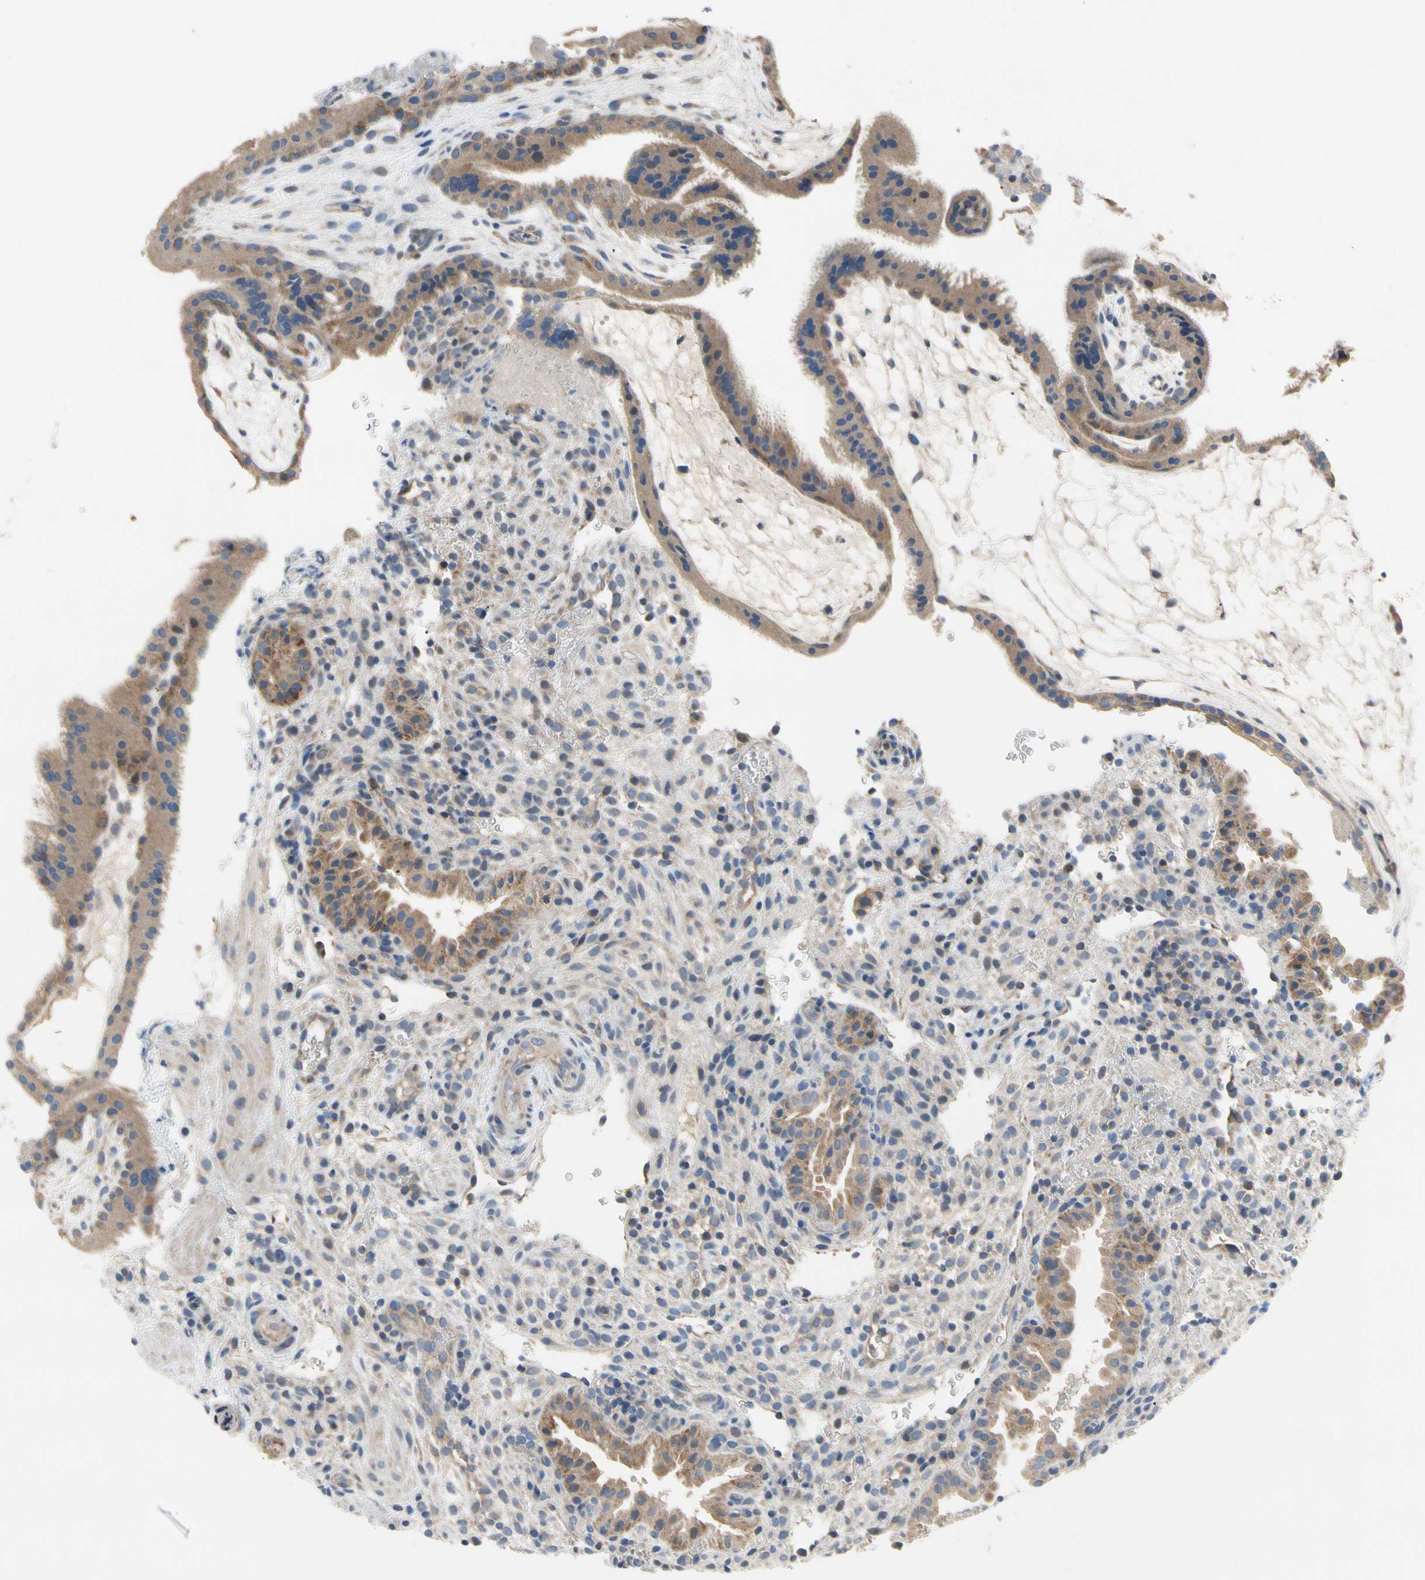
{"staining": {"intensity": "weak", "quantity": "25%-75%", "location": "cytoplasmic/membranous"}, "tissue": "placenta", "cell_type": "Decidual cells", "image_type": "normal", "snomed": [{"axis": "morphology", "description": "Normal tissue, NOS"}, {"axis": "topography", "description": "Placenta"}], "caption": "Decidual cells demonstrate weak cytoplasmic/membranous expression in approximately 25%-75% of cells in unremarkable placenta. (Brightfield microscopy of DAB IHC at high magnification).", "gene": "KLHDC8B", "patient": {"sex": "female", "age": 19}}